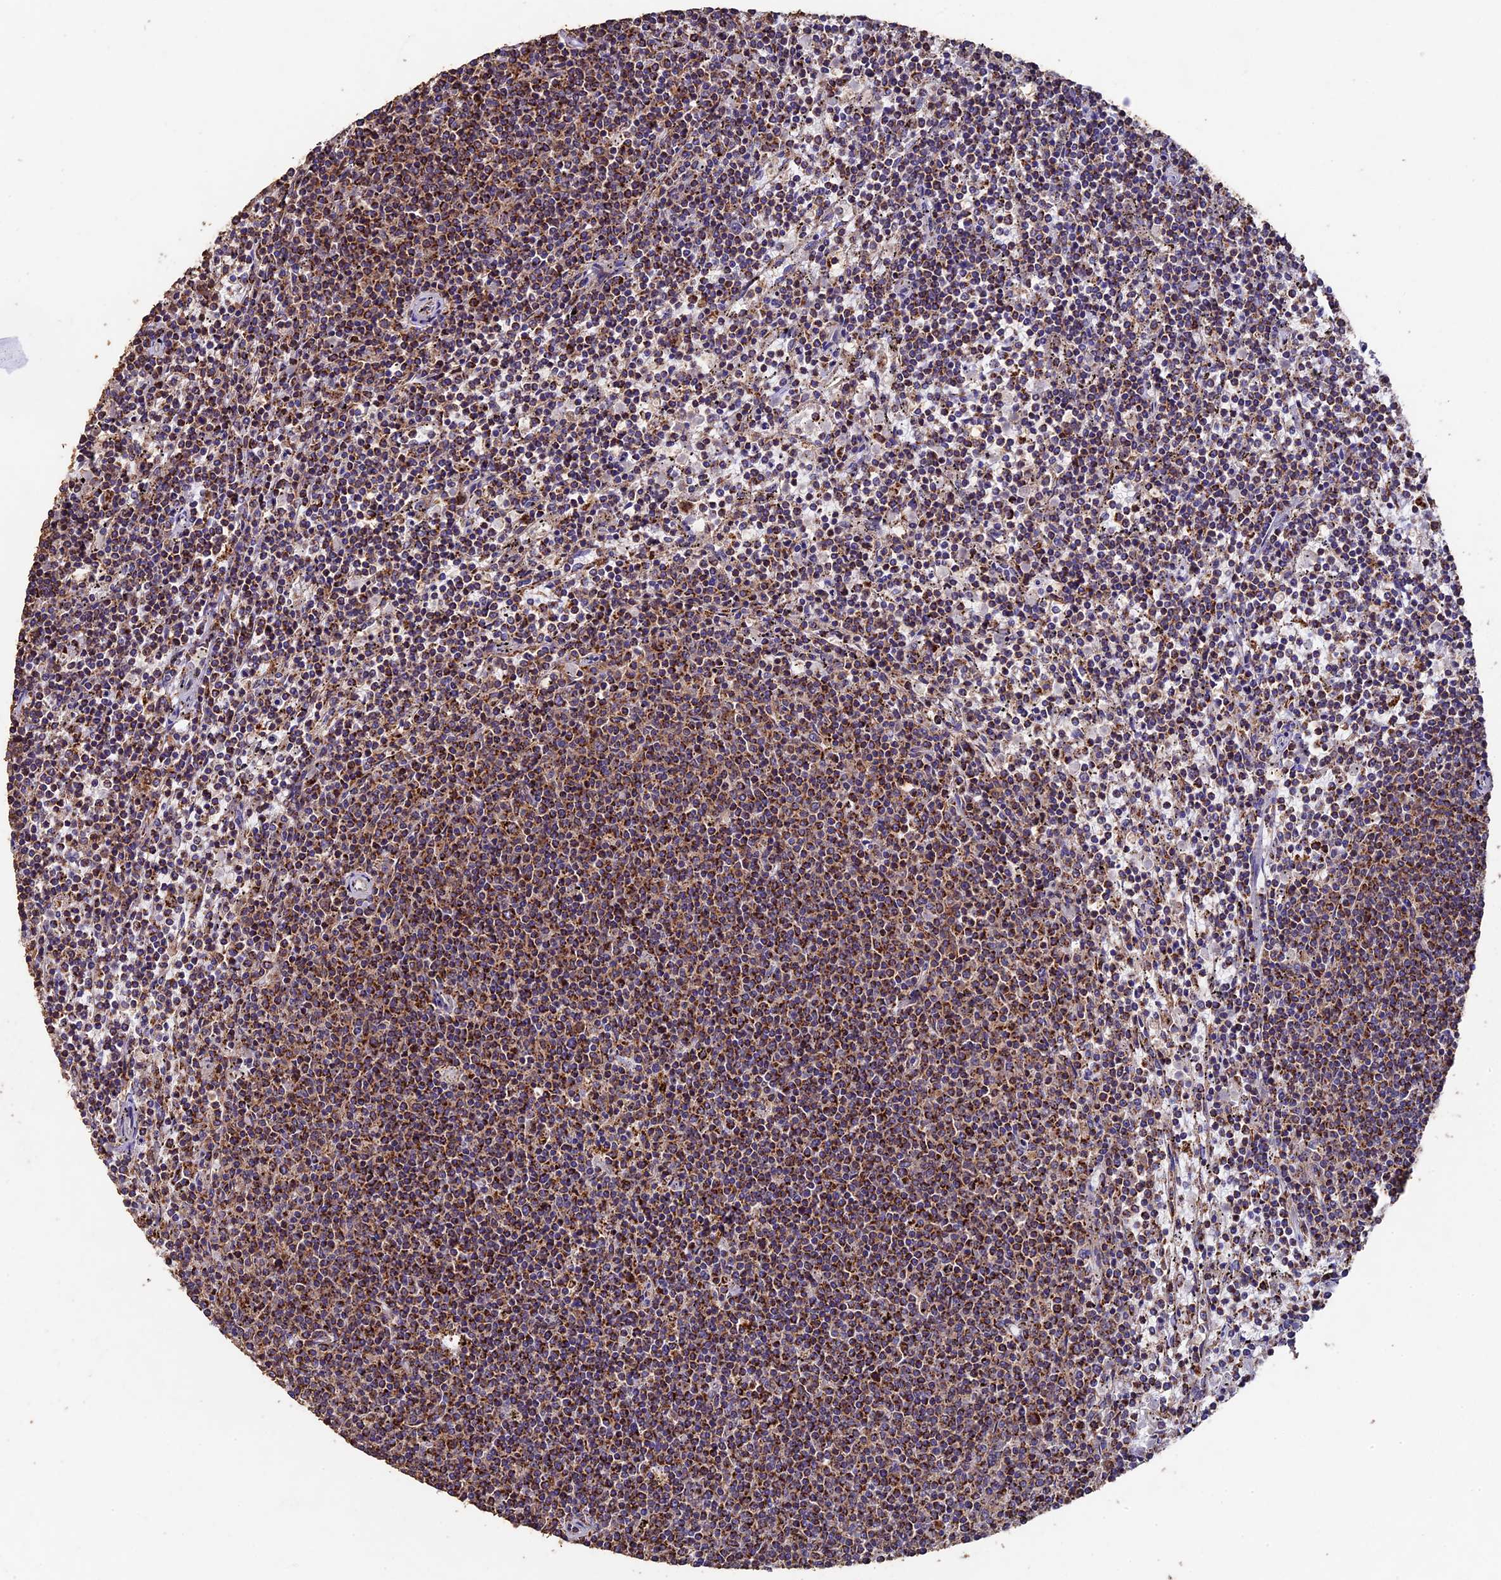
{"staining": {"intensity": "moderate", "quantity": ">75%", "location": "cytoplasmic/membranous"}, "tissue": "lymphoma", "cell_type": "Tumor cells", "image_type": "cancer", "snomed": [{"axis": "morphology", "description": "Malignant lymphoma, non-Hodgkin's type, Low grade"}, {"axis": "topography", "description": "Spleen"}], "caption": "This histopathology image shows malignant lymphoma, non-Hodgkin's type (low-grade) stained with IHC to label a protein in brown. The cytoplasmic/membranous of tumor cells show moderate positivity for the protein. Nuclei are counter-stained blue.", "gene": "ADAT1", "patient": {"sex": "female", "age": 50}}